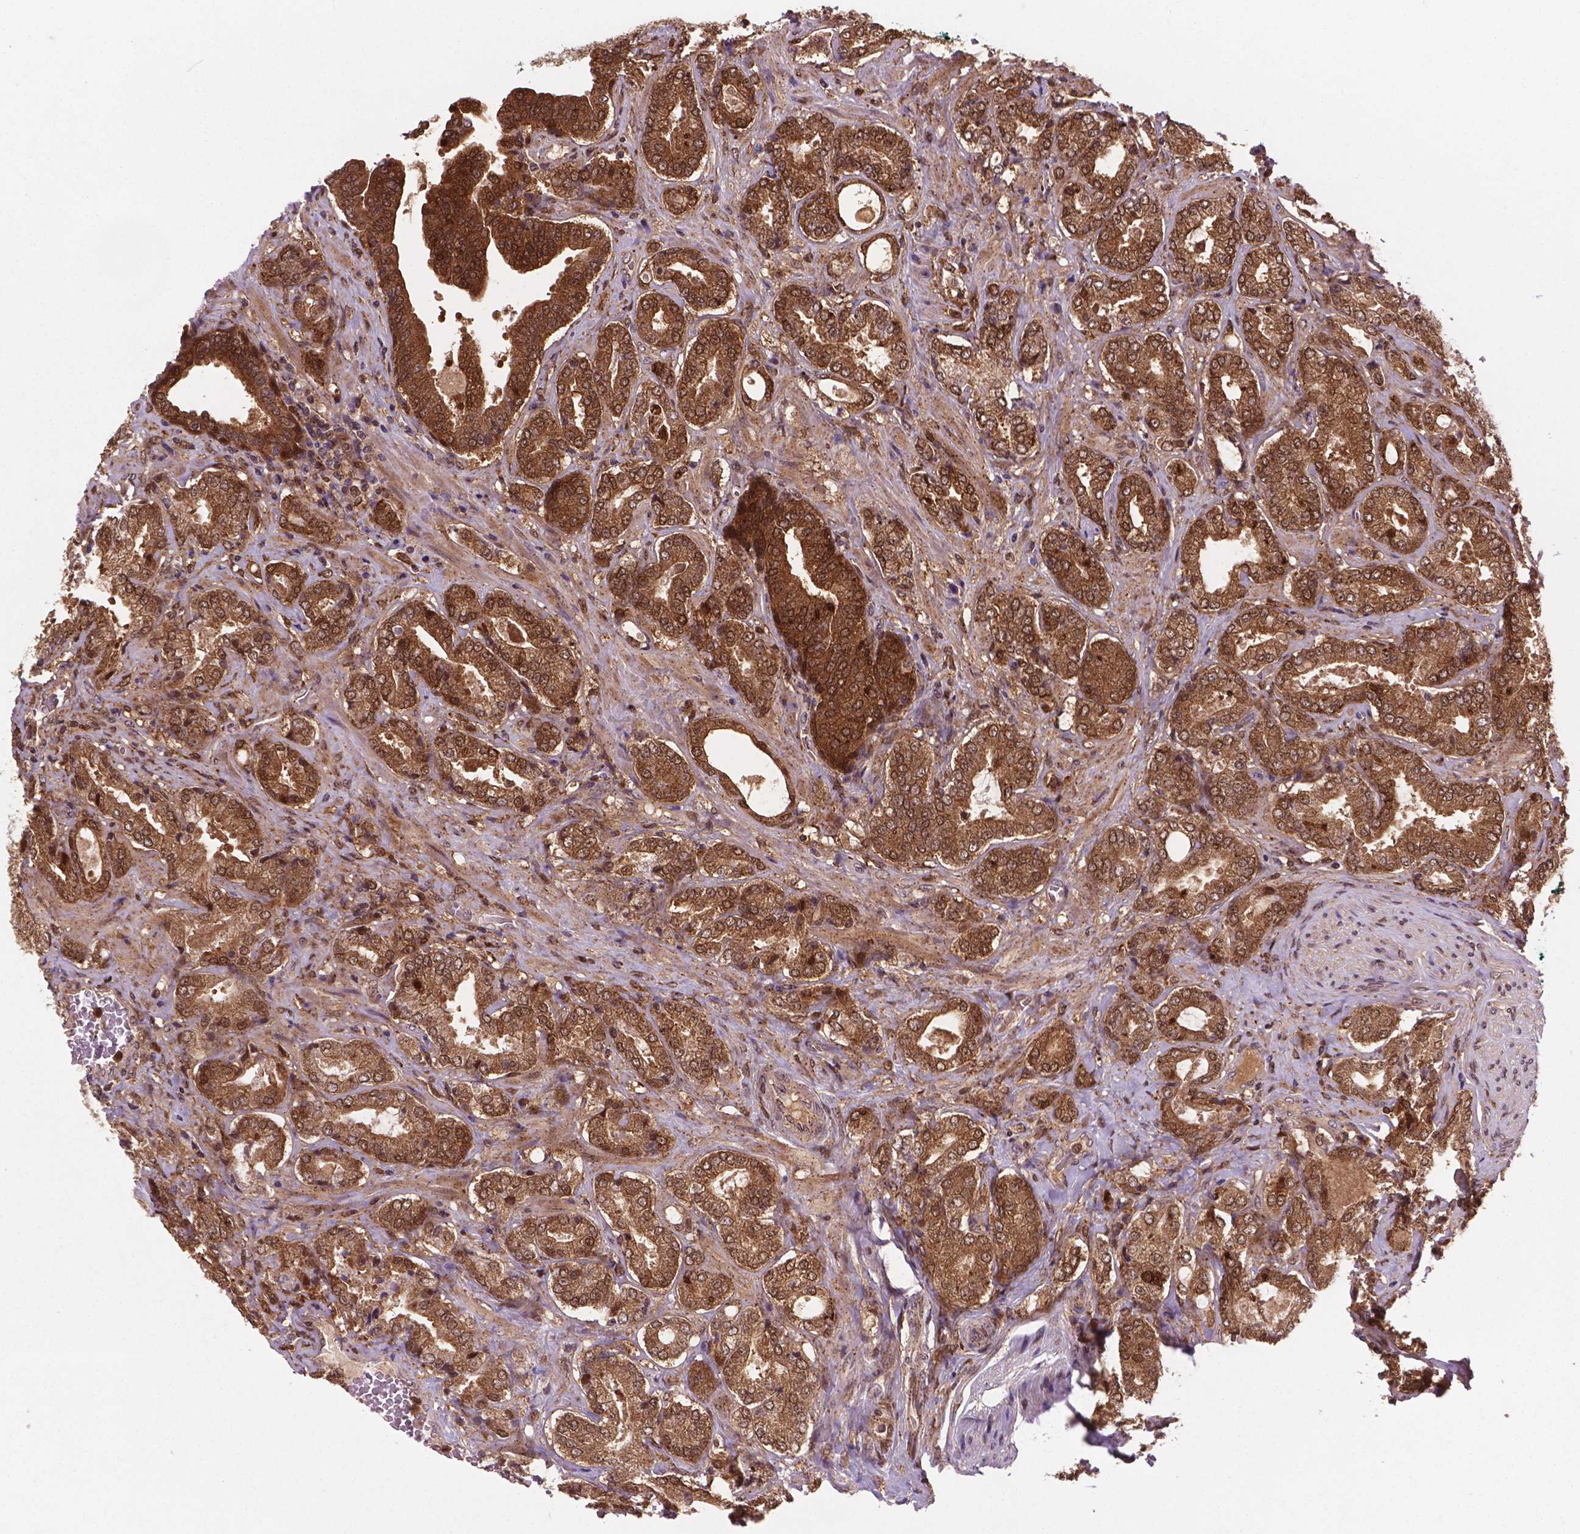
{"staining": {"intensity": "moderate", "quantity": "25%-75%", "location": "cytoplasmic/membranous,nuclear"}, "tissue": "prostate cancer", "cell_type": "Tumor cells", "image_type": "cancer", "snomed": [{"axis": "morphology", "description": "Adenocarcinoma, NOS"}, {"axis": "topography", "description": "Prostate"}], "caption": "A brown stain highlights moderate cytoplasmic/membranous and nuclear positivity of a protein in prostate cancer (adenocarcinoma) tumor cells.", "gene": "PLIN3", "patient": {"sex": "male", "age": 64}}